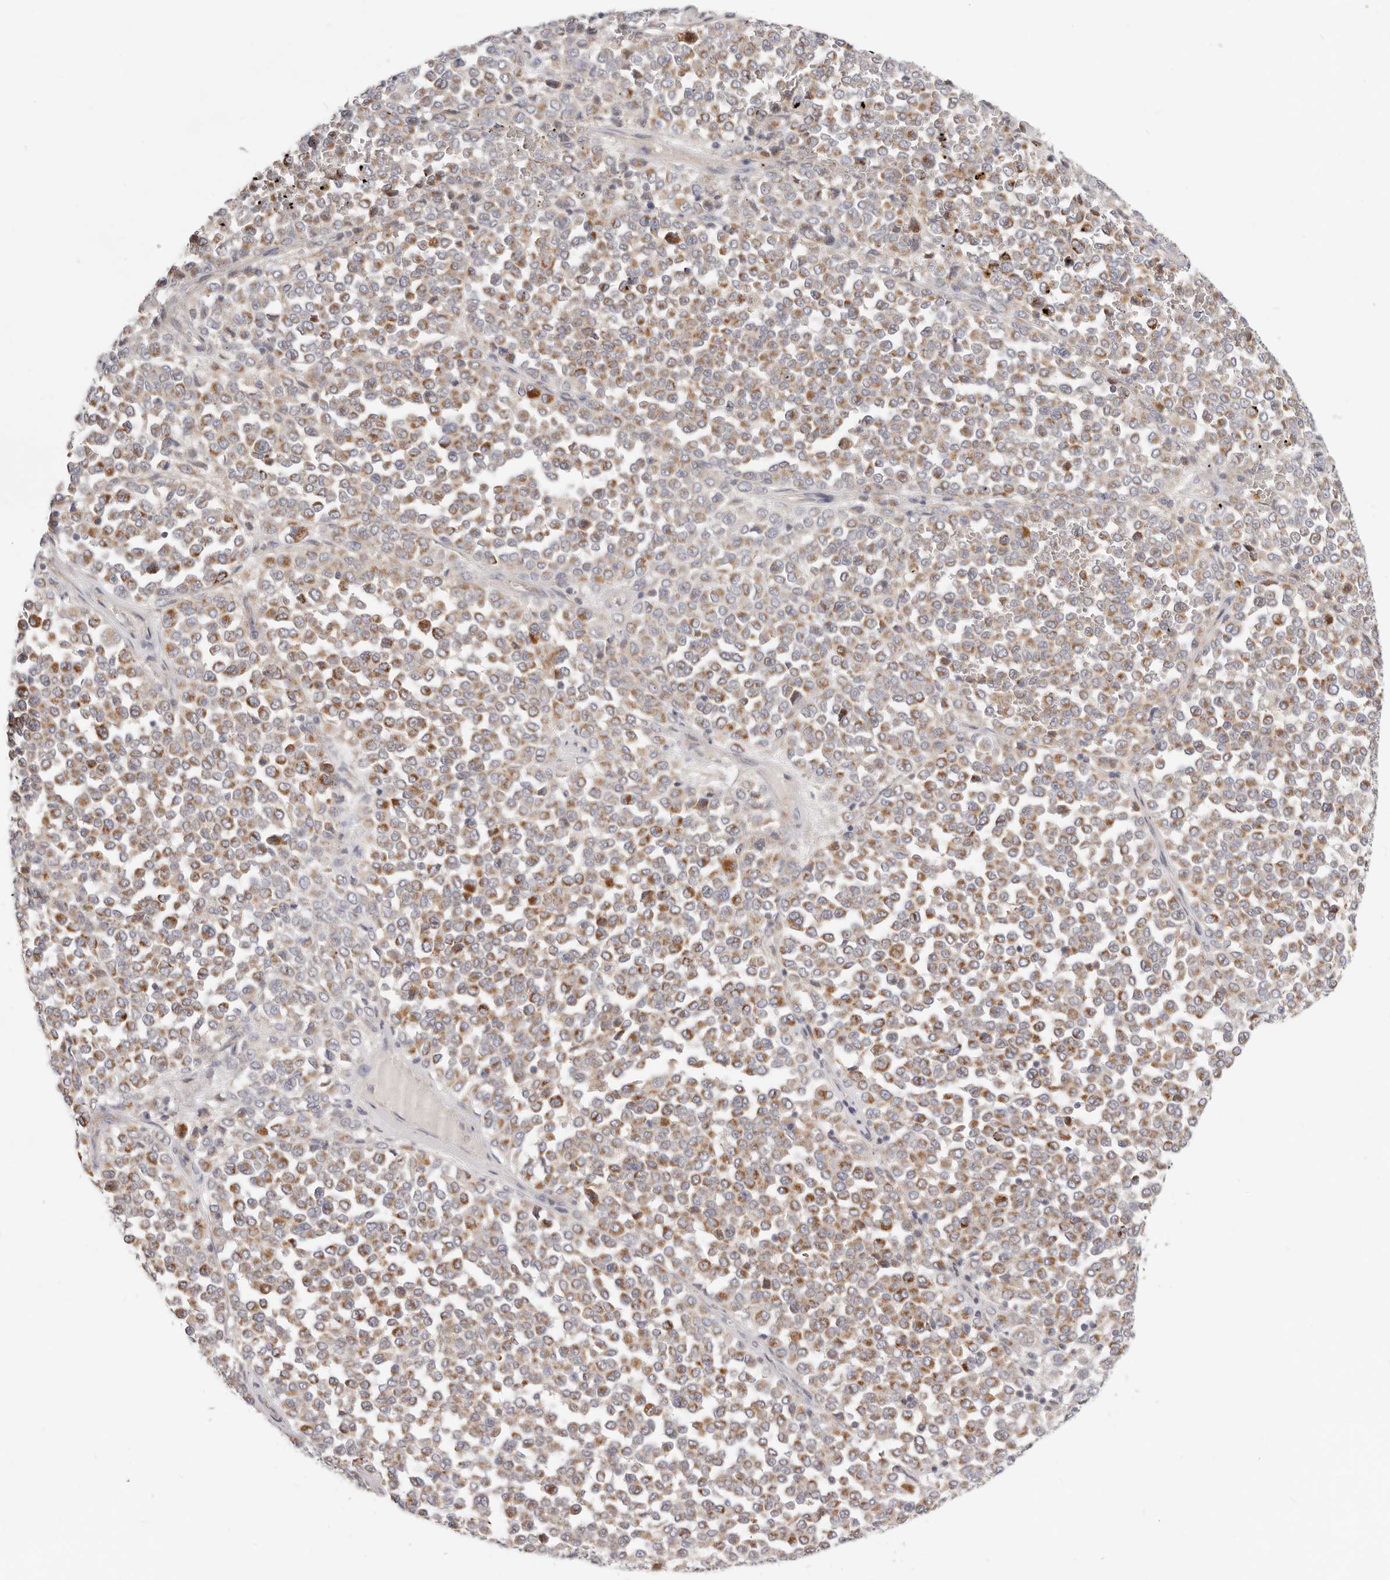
{"staining": {"intensity": "moderate", "quantity": ">75%", "location": "cytoplasmic/membranous"}, "tissue": "melanoma", "cell_type": "Tumor cells", "image_type": "cancer", "snomed": [{"axis": "morphology", "description": "Malignant melanoma, Metastatic site"}, {"axis": "topography", "description": "Pancreas"}], "caption": "Protein staining reveals moderate cytoplasmic/membranous staining in about >75% of tumor cells in malignant melanoma (metastatic site).", "gene": "TFB2M", "patient": {"sex": "female", "age": 30}}